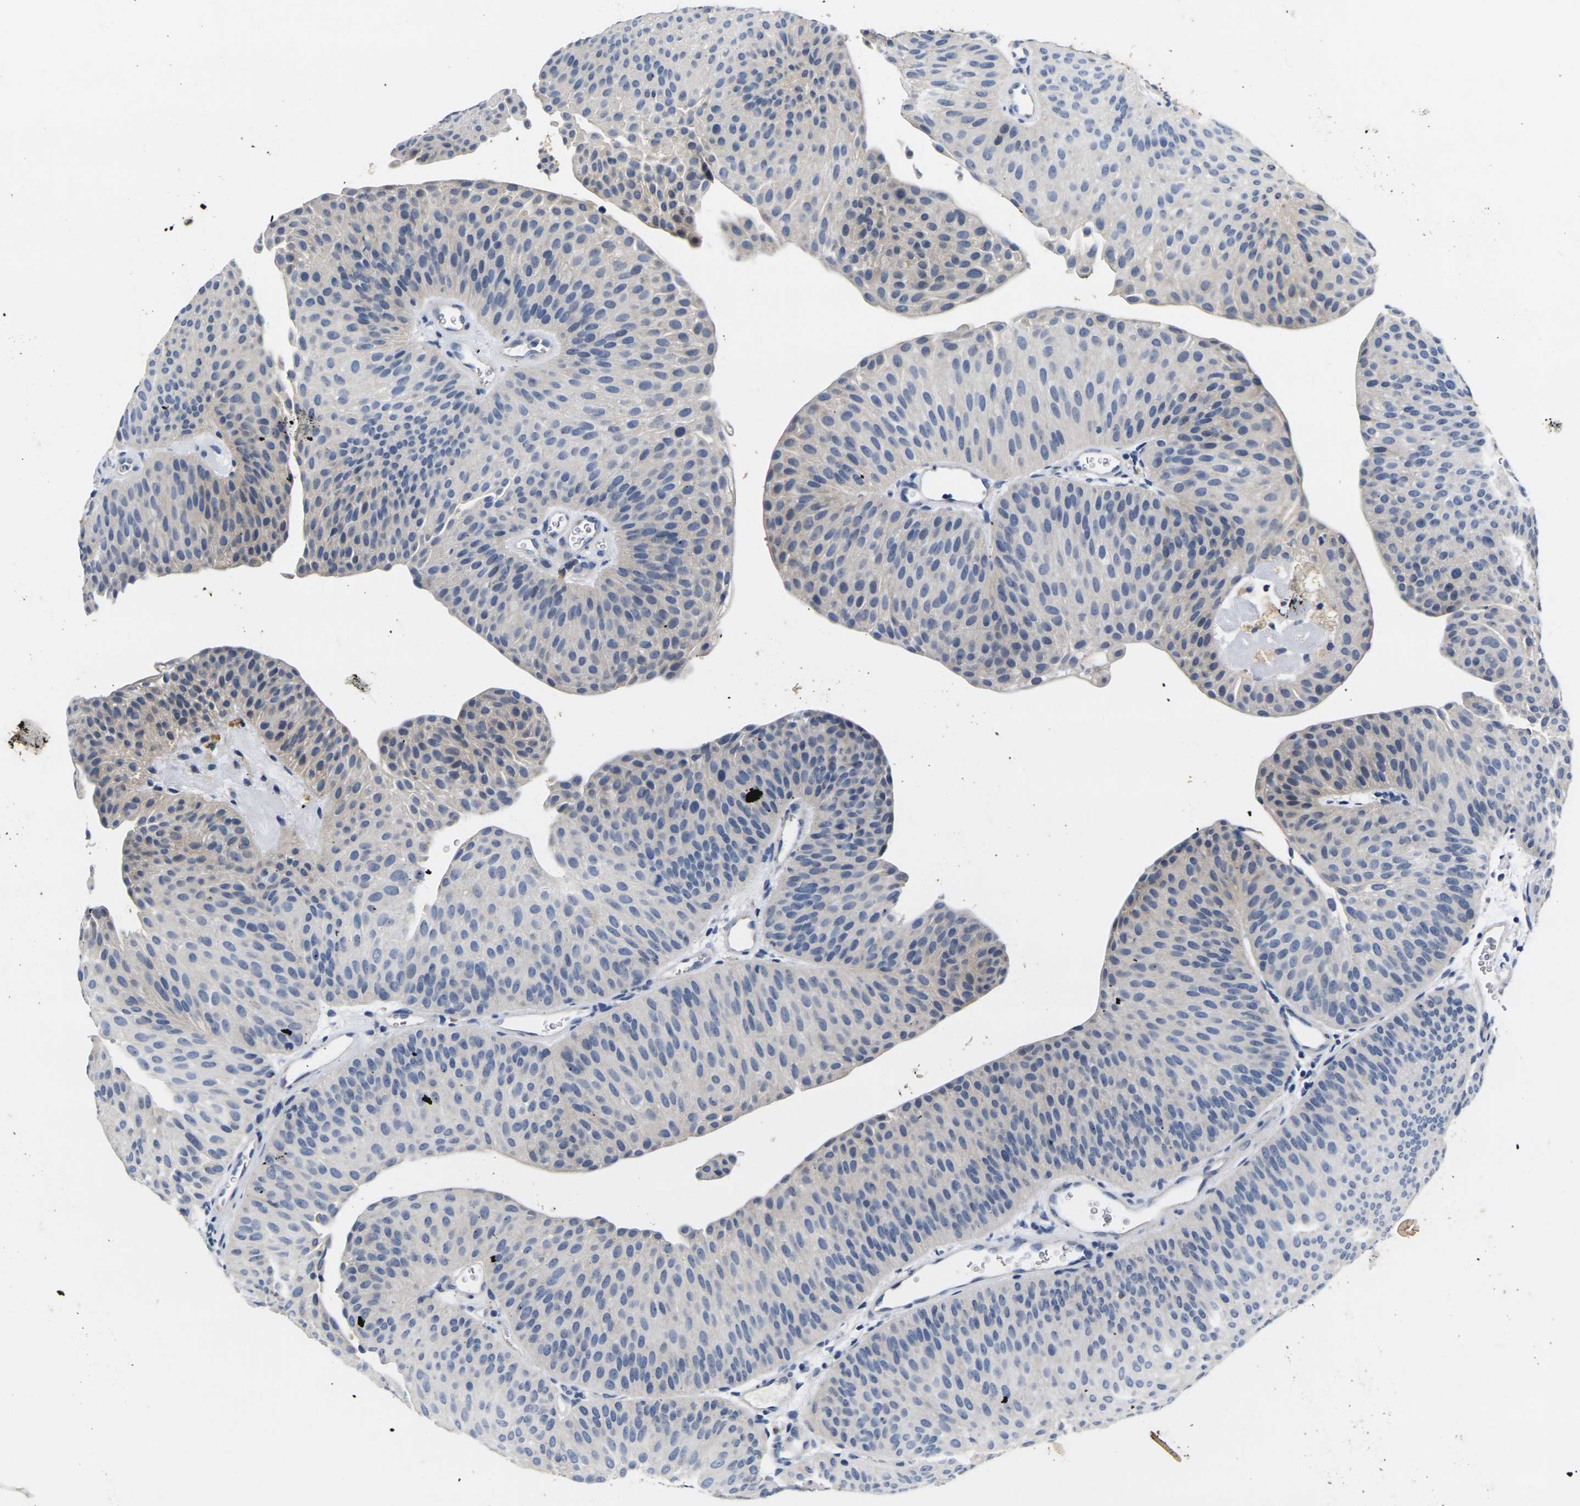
{"staining": {"intensity": "weak", "quantity": "<25%", "location": "cytoplasmic/membranous"}, "tissue": "urothelial cancer", "cell_type": "Tumor cells", "image_type": "cancer", "snomed": [{"axis": "morphology", "description": "Urothelial carcinoma, Low grade"}, {"axis": "topography", "description": "Urinary bladder"}], "caption": "This is a image of immunohistochemistry (IHC) staining of low-grade urothelial carcinoma, which shows no expression in tumor cells.", "gene": "NOCT", "patient": {"sex": "female", "age": 60}}